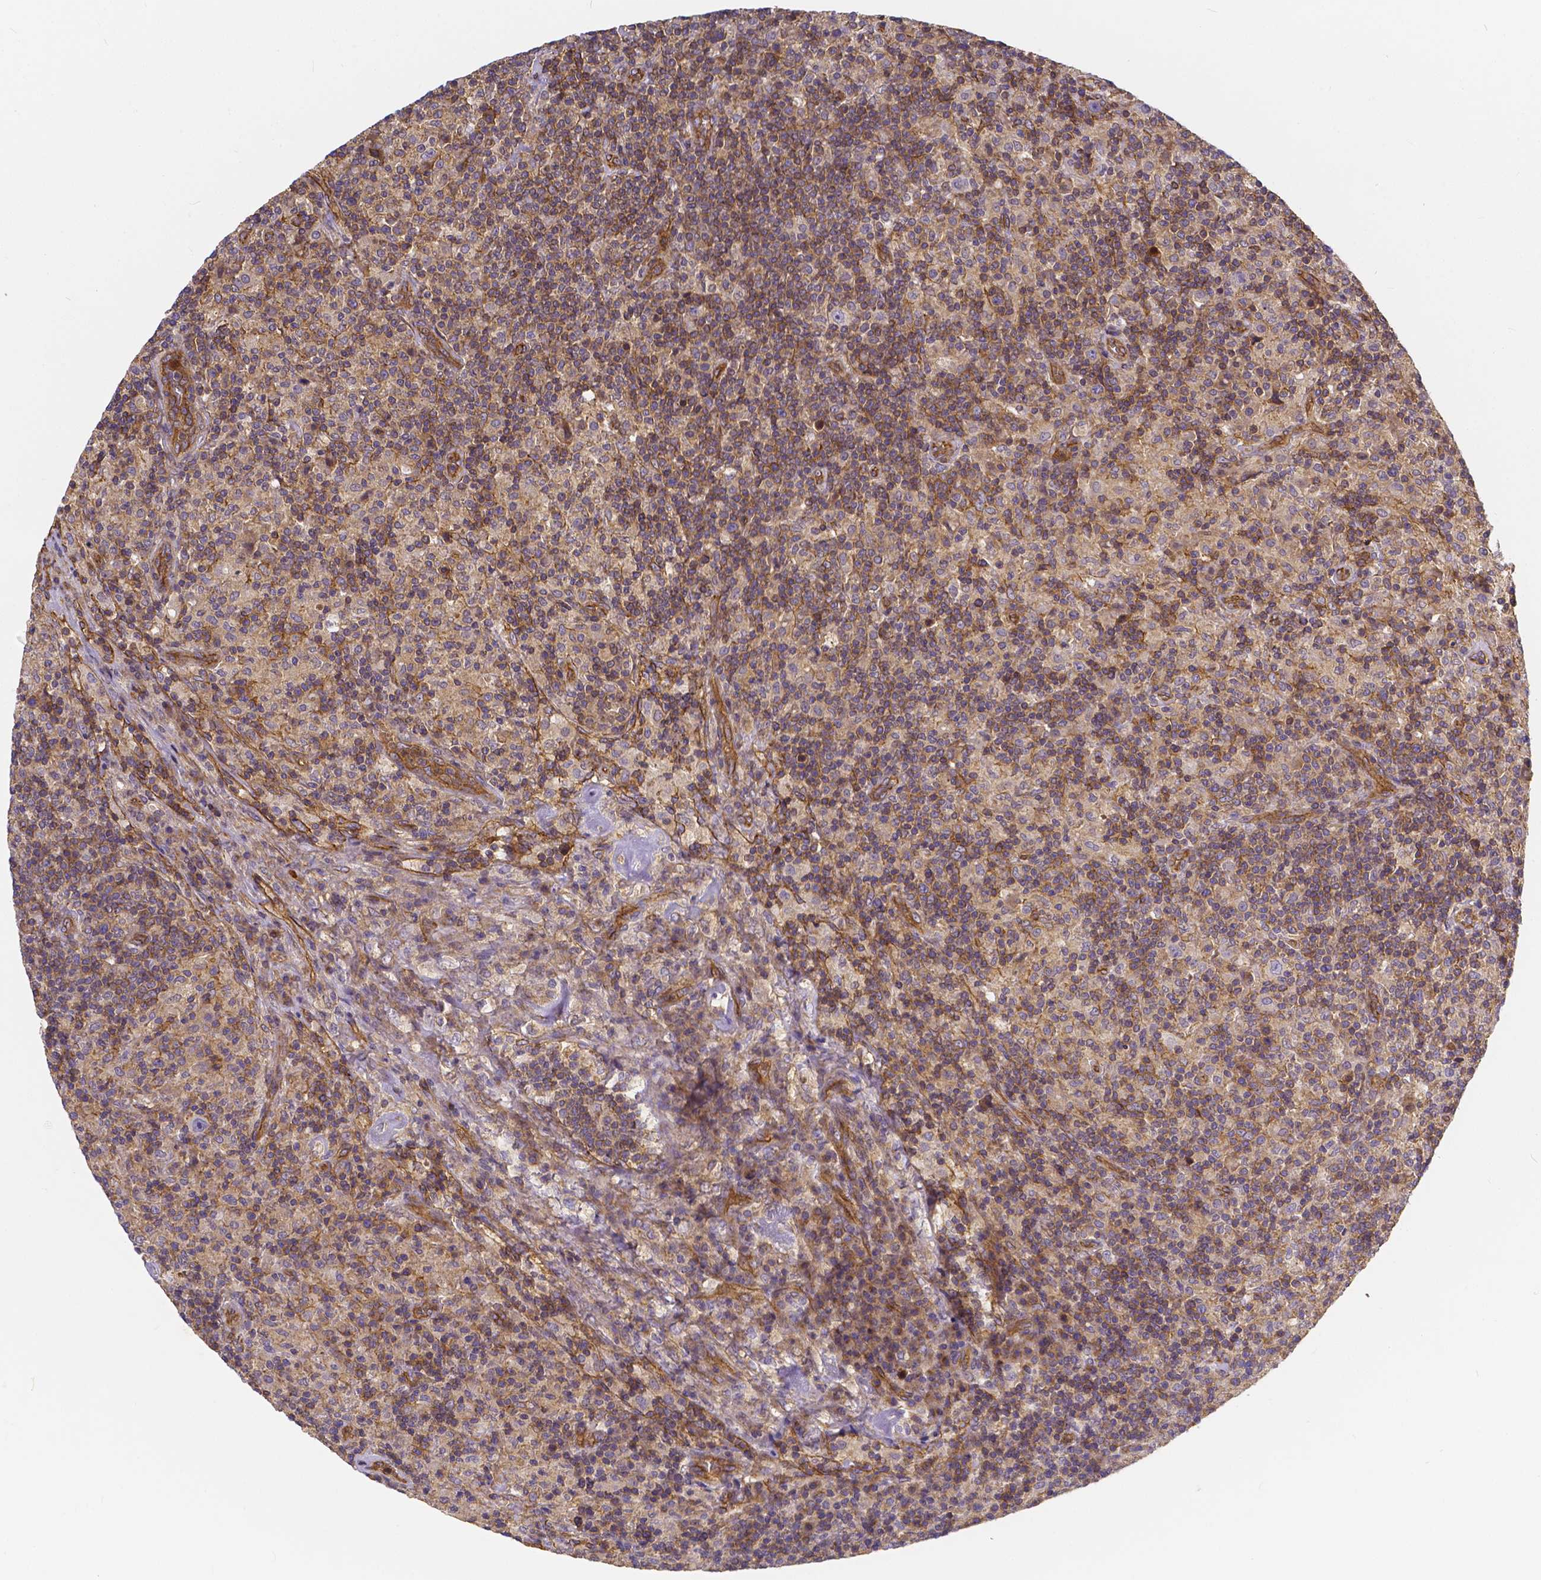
{"staining": {"intensity": "moderate", "quantity": ">75%", "location": "cytoplasmic/membranous"}, "tissue": "lymphoma", "cell_type": "Tumor cells", "image_type": "cancer", "snomed": [{"axis": "morphology", "description": "Hodgkin's disease, NOS"}, {"axis": "topography", "description": "Lymph node"}], "caption": "Immunohistochemical staining of Hodgkin's disease shows moderate cytoplasmic/membranous protein expression in about >75% of tumor cells. (IHC, brightfield microscopy, high magnification).", "gene": "CLINT1", "patient": {"sex": "male", "age": 70}}